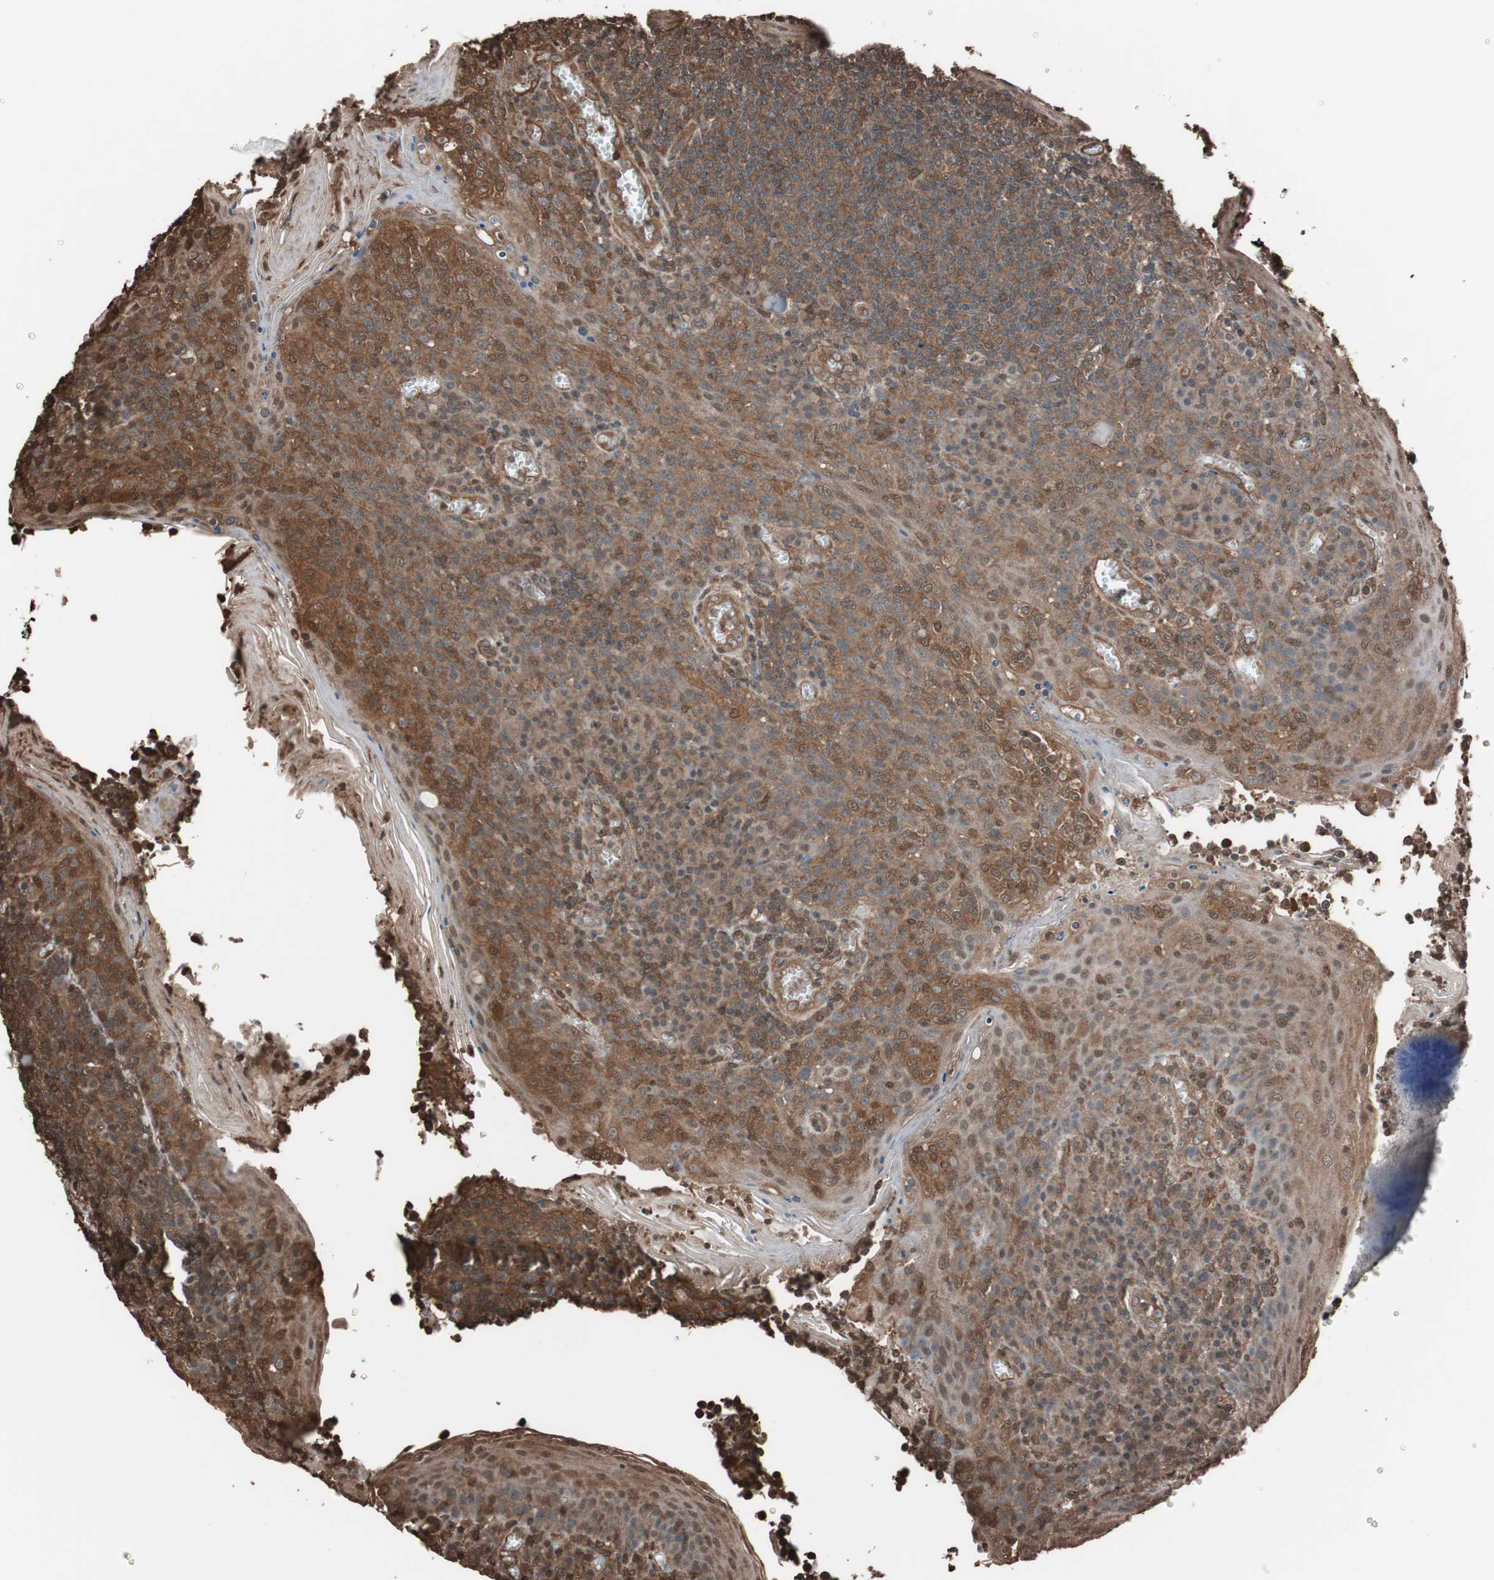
{"staining": {"intensity": "moderate", "quantity": ">75%", "location": "cytoplasmic/membranous"}, "tissue": "tonsil", "cell_type": "Germinal center cells", "image_type": "normal", "snomed": [{"axis": "morphology", "description": "Normal tissue, NOS"}, {"axis": "topography", "description": "Tonsil"}], "caption": "Protein expression analysis of normal tonsil shows moderate cytoplasmic/membranous positivity in about >75% of germinal center cells. (DAB IHC, brown staining for protein, blue staining for nuclei).", "gene": "CALM2", "patient": {"sex": "male", "age": 31}}